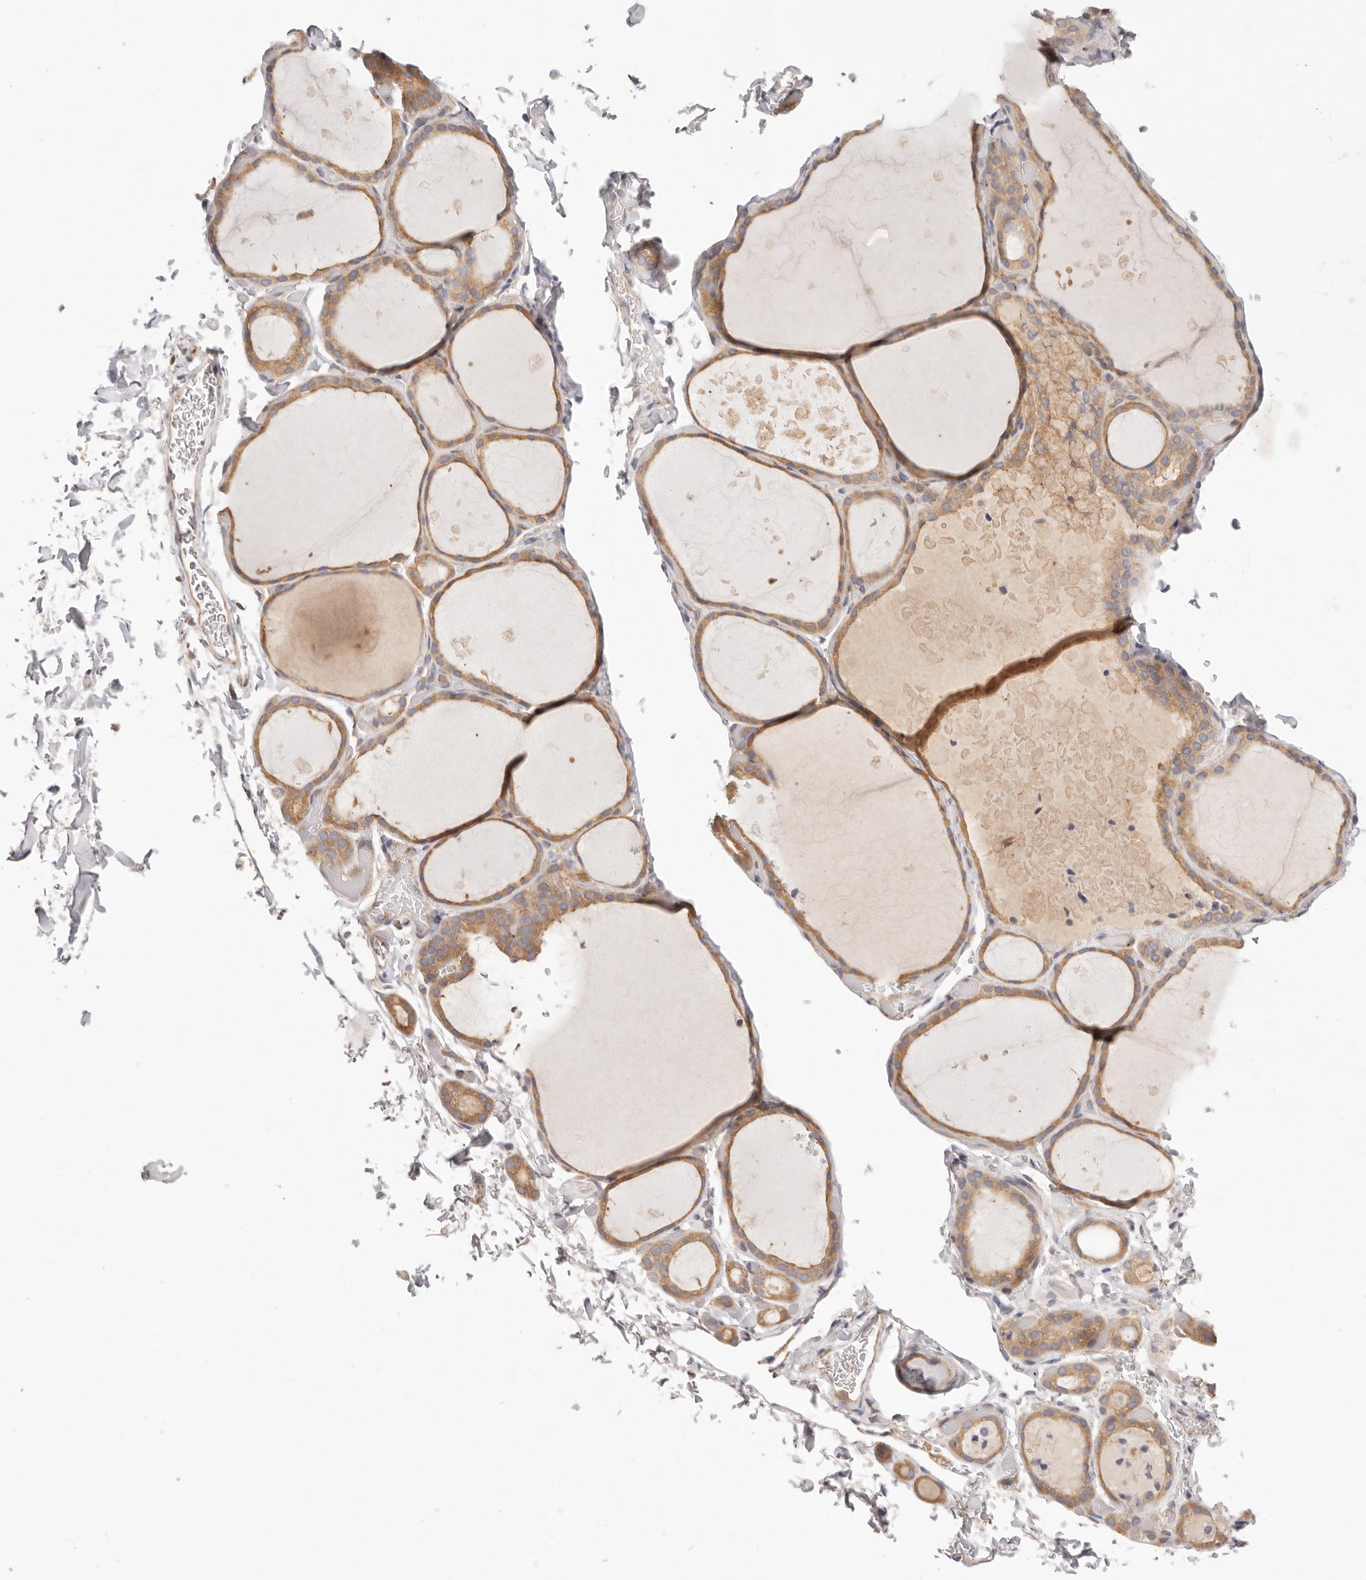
{"staining": {"intensity": "moderate", "quantity": ">75%", "location": "cytoplasmic/membranous"}, "tissue": "thyroid gland", "cell_type": "Glandular cells", "image_type": "normal", "snomed": [{"axis": "morphology", "description": "Normal tissue, NOS"}, {"axis": "topography", "description": "Thyroid gland"}], "caption": "Thyroid gland stained with immunohistochemistry (IHC) exhibits moderate cytoplasmic/membranous positivity in approximately >75% of glandular cells.", "gene": "KCMF1", "patient": {"sex": "female", "age": 44}}